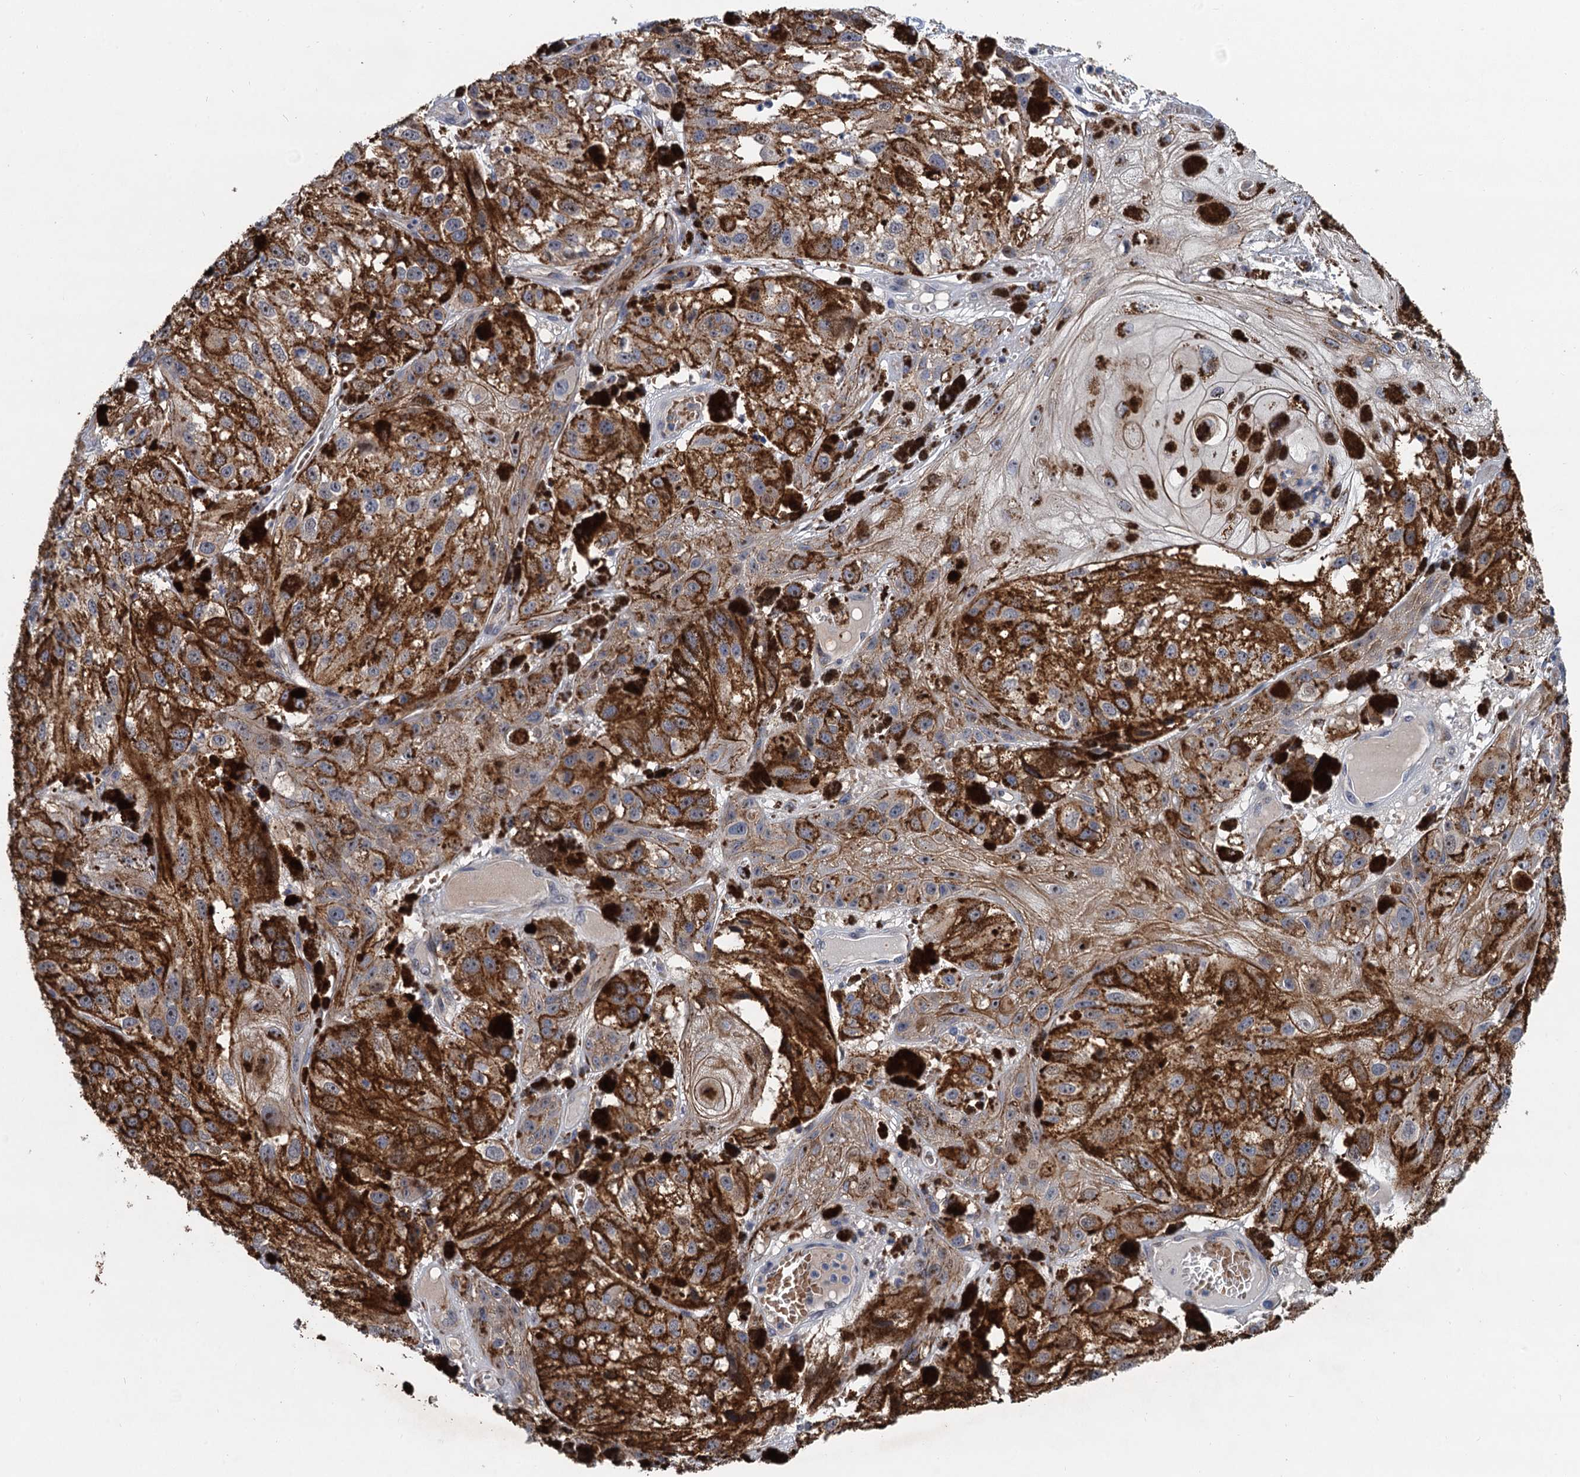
{"staining": {"intensity": "moderate", "quantity": ">75%", "location": "cytoplasmic/membranous"}, "tissue": "melanoma", "cell_type": "Tumor cells", "image_type": "cancer", "snomed": [{"axis": "morphology", "description": "Malignant melanoma, NOS"}, {"axis": "topography", "description": "Skin"}], "caption": "DAB (3,3'-diaminobenzidine) immunohistochemical staining of human malignant melanoma reveals moderate cytoplasmic/membranous protein staining in approximately >75% of tumor cells.", "gene": "TRAF7", "patient": {"sex": "male", "age": 88}}